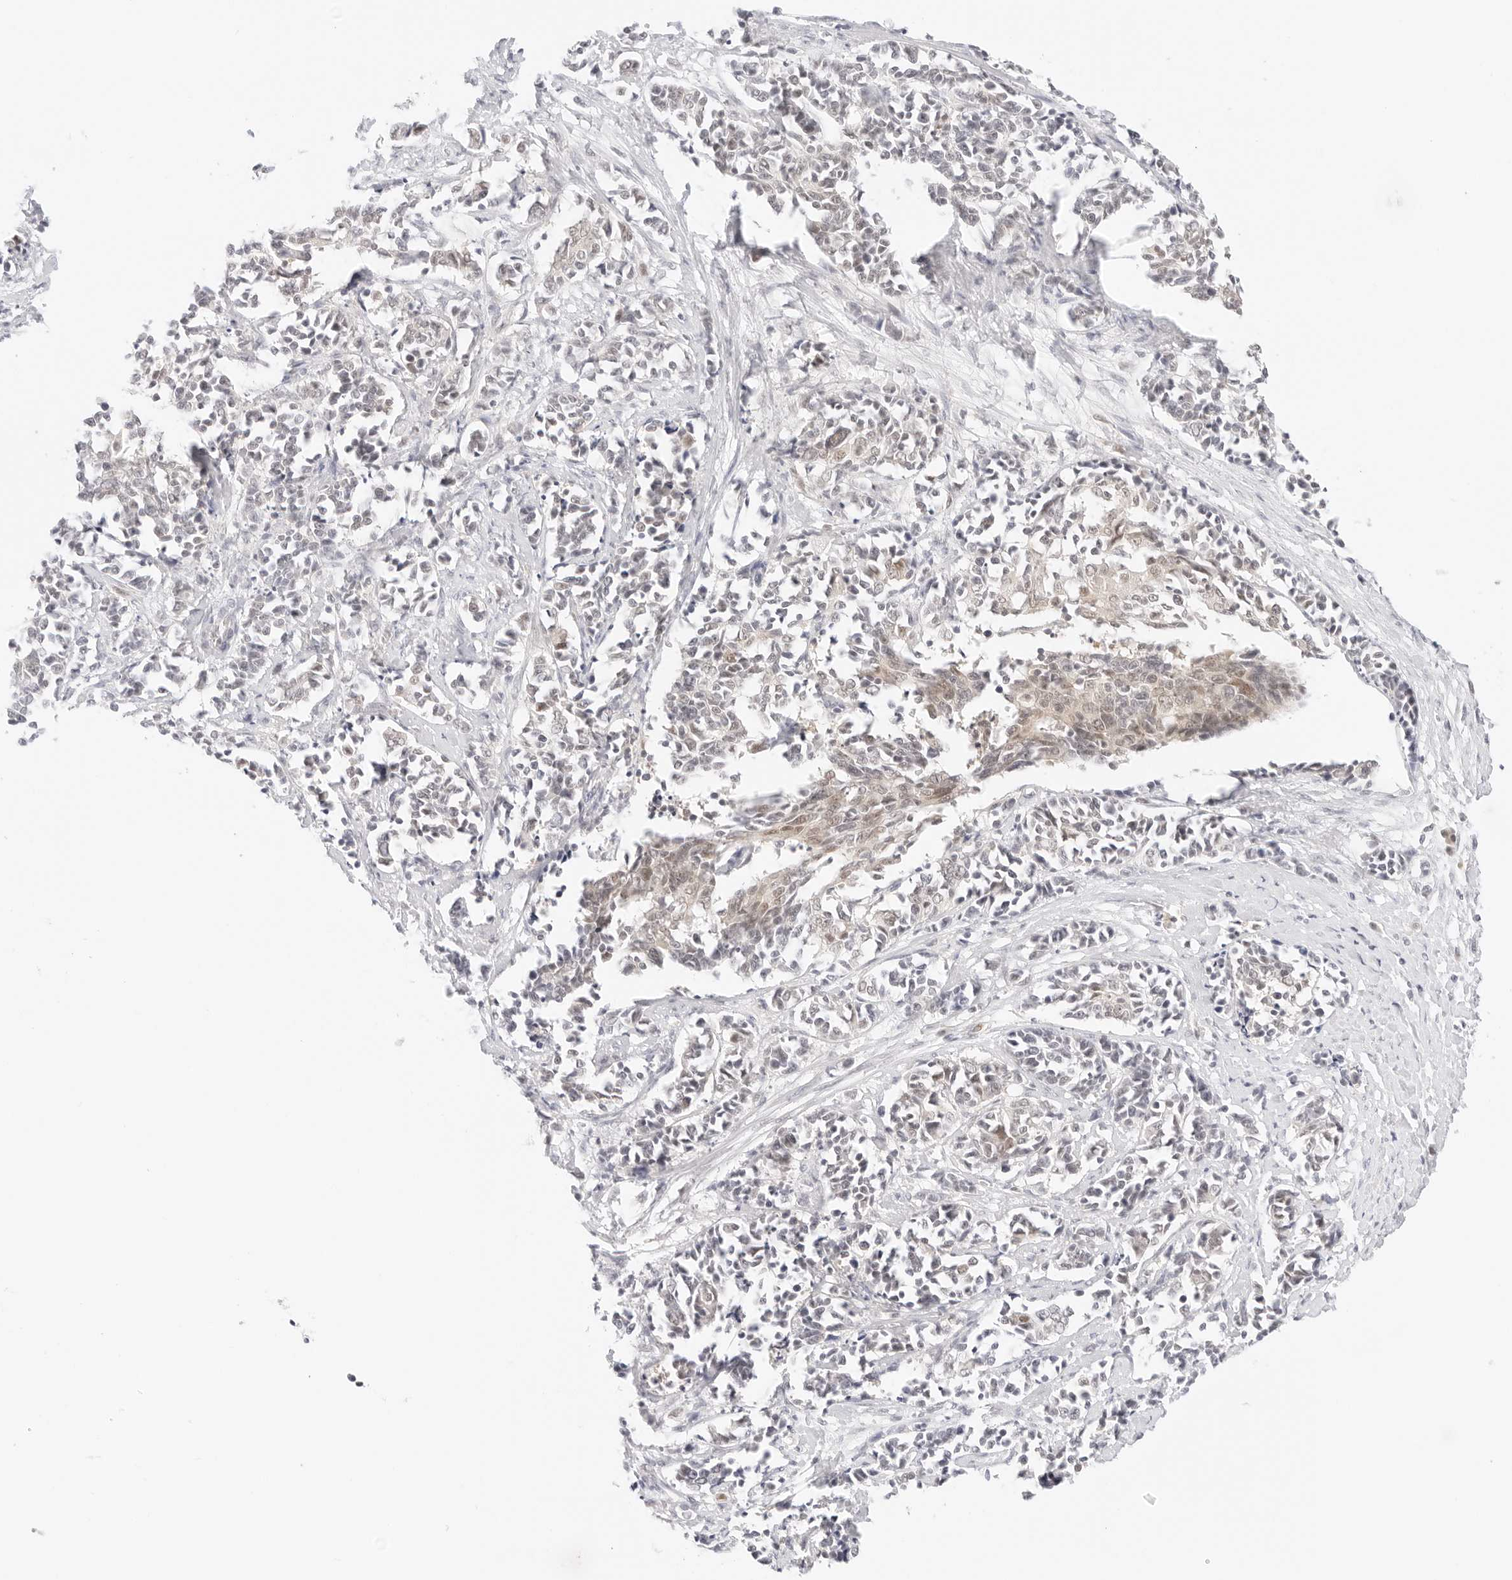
{"staining": {"intensity": "weak", "quantity": "<25%", "location": "nuclear"}, "tissue": "cervical cancer", "cell_type": "Tumor cells", "image_type": "cancer", "snomed": [{"axis": "morphology", "description": "Normal tissue, NOS"}, {"axis": "morphology", "description": "Squamous cell carcinoma, NOS"}, {"axis": "topography", "description": "Cervix"}], "caption": "Tumor cells are negative for brown protein staining in cervical squamous cell carcinoma.", "gene": "POLR3C", "patient": {"sex": "female", "age": 35}}